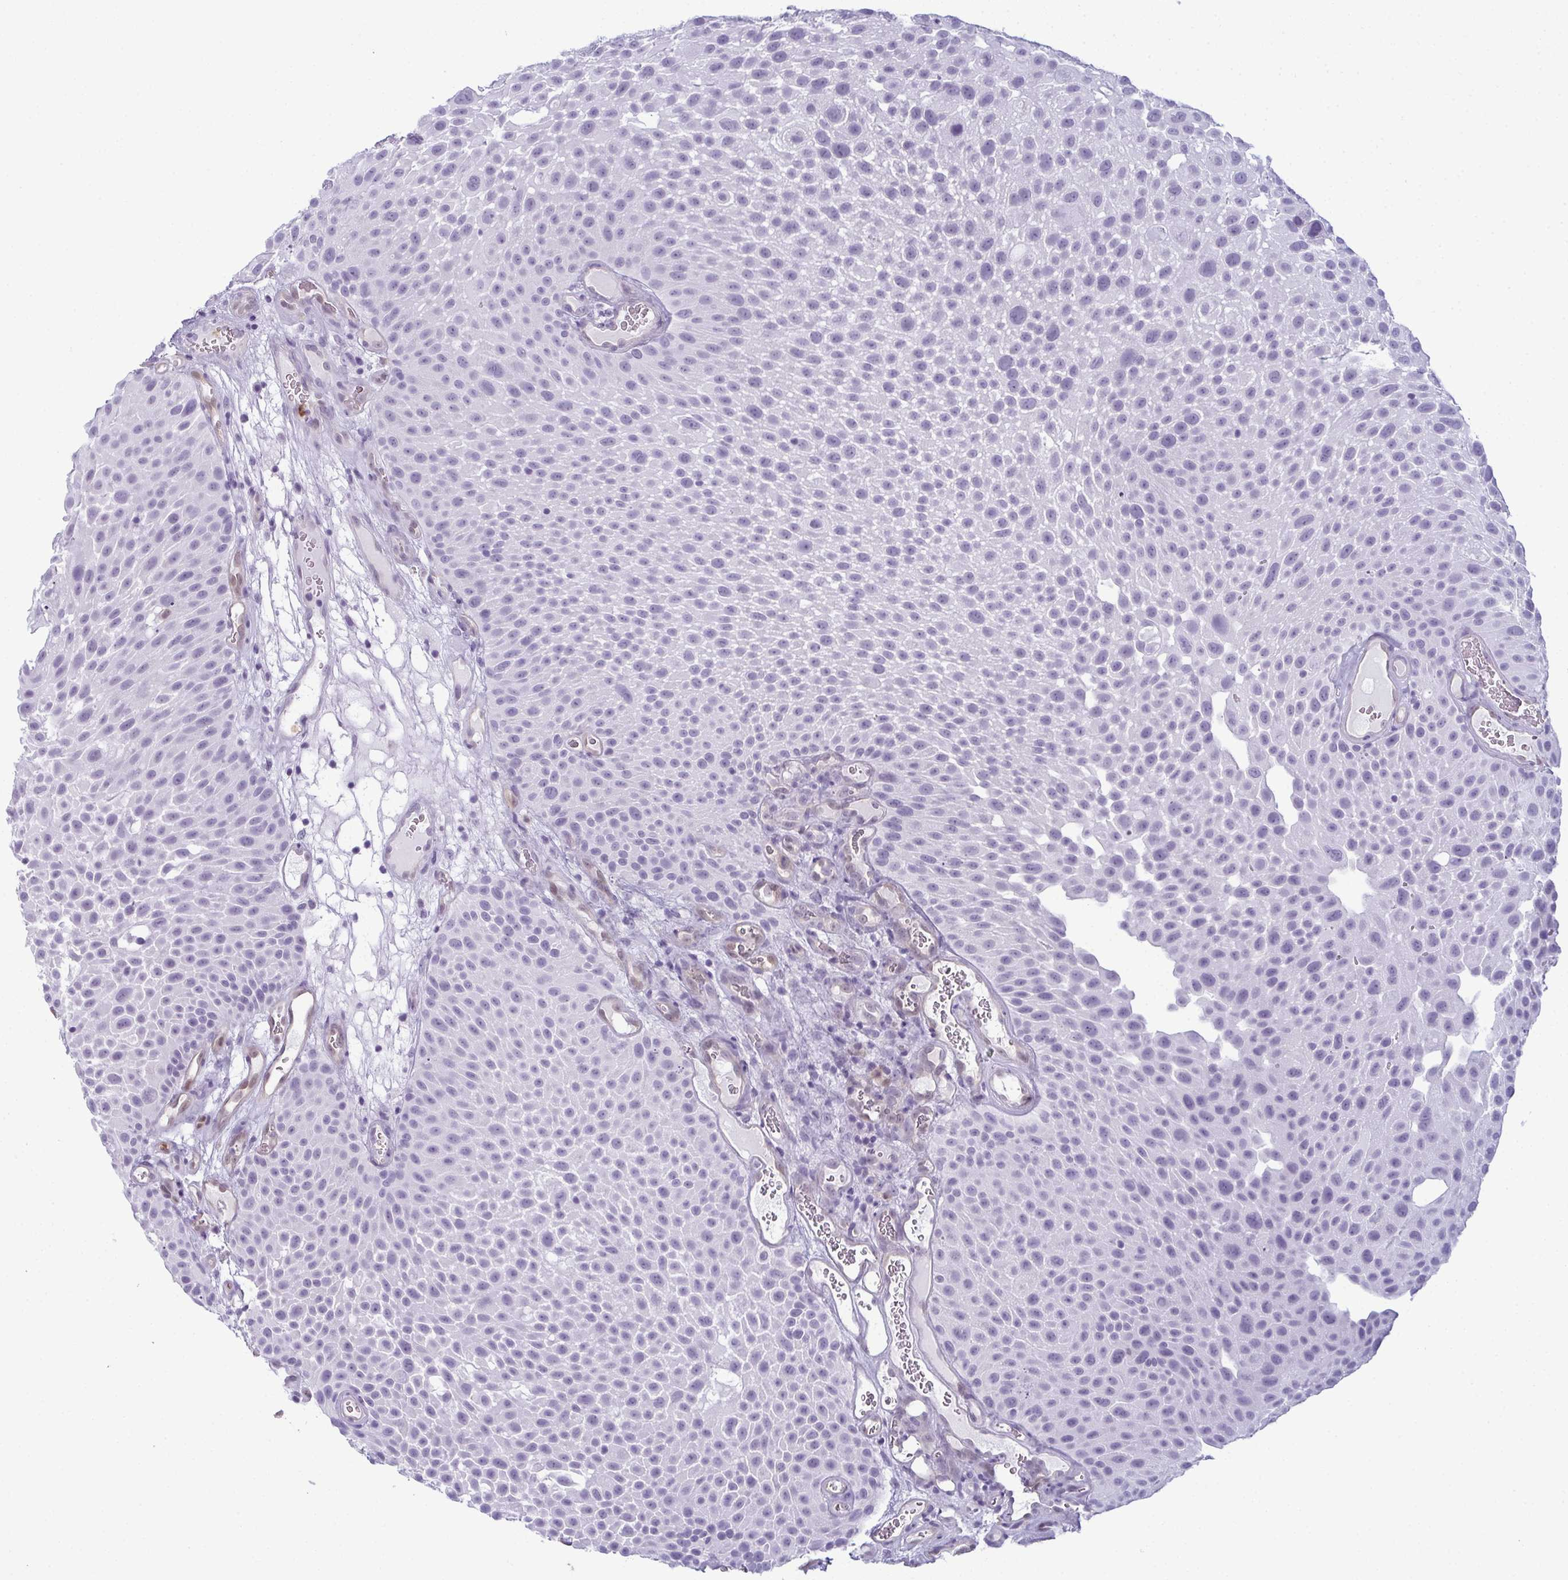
{"staining": {"intensity": "negative", "quantity": "none", "location": "none"}, "tissue": "urothelial cancer", "cell_type": "Tumor cells", "image_type": "cancer", "snomed": [{"axis": "morphology", "description": "Urothelial carcinoma, Low grade"}, {"axis": "topography", "description": "Urinary bladder"}], "caption": "A photomicrograph of urothelial carcinoma (low-grade) stained for a protein displays no brown staining in tumor cells. (DAB (3,3'-diaminobenzidine) immunohistochemistry (IHC) with hematoxylin counter stain).", "gene": "CDA", "patient": {"sex": "male", "age": 72}}